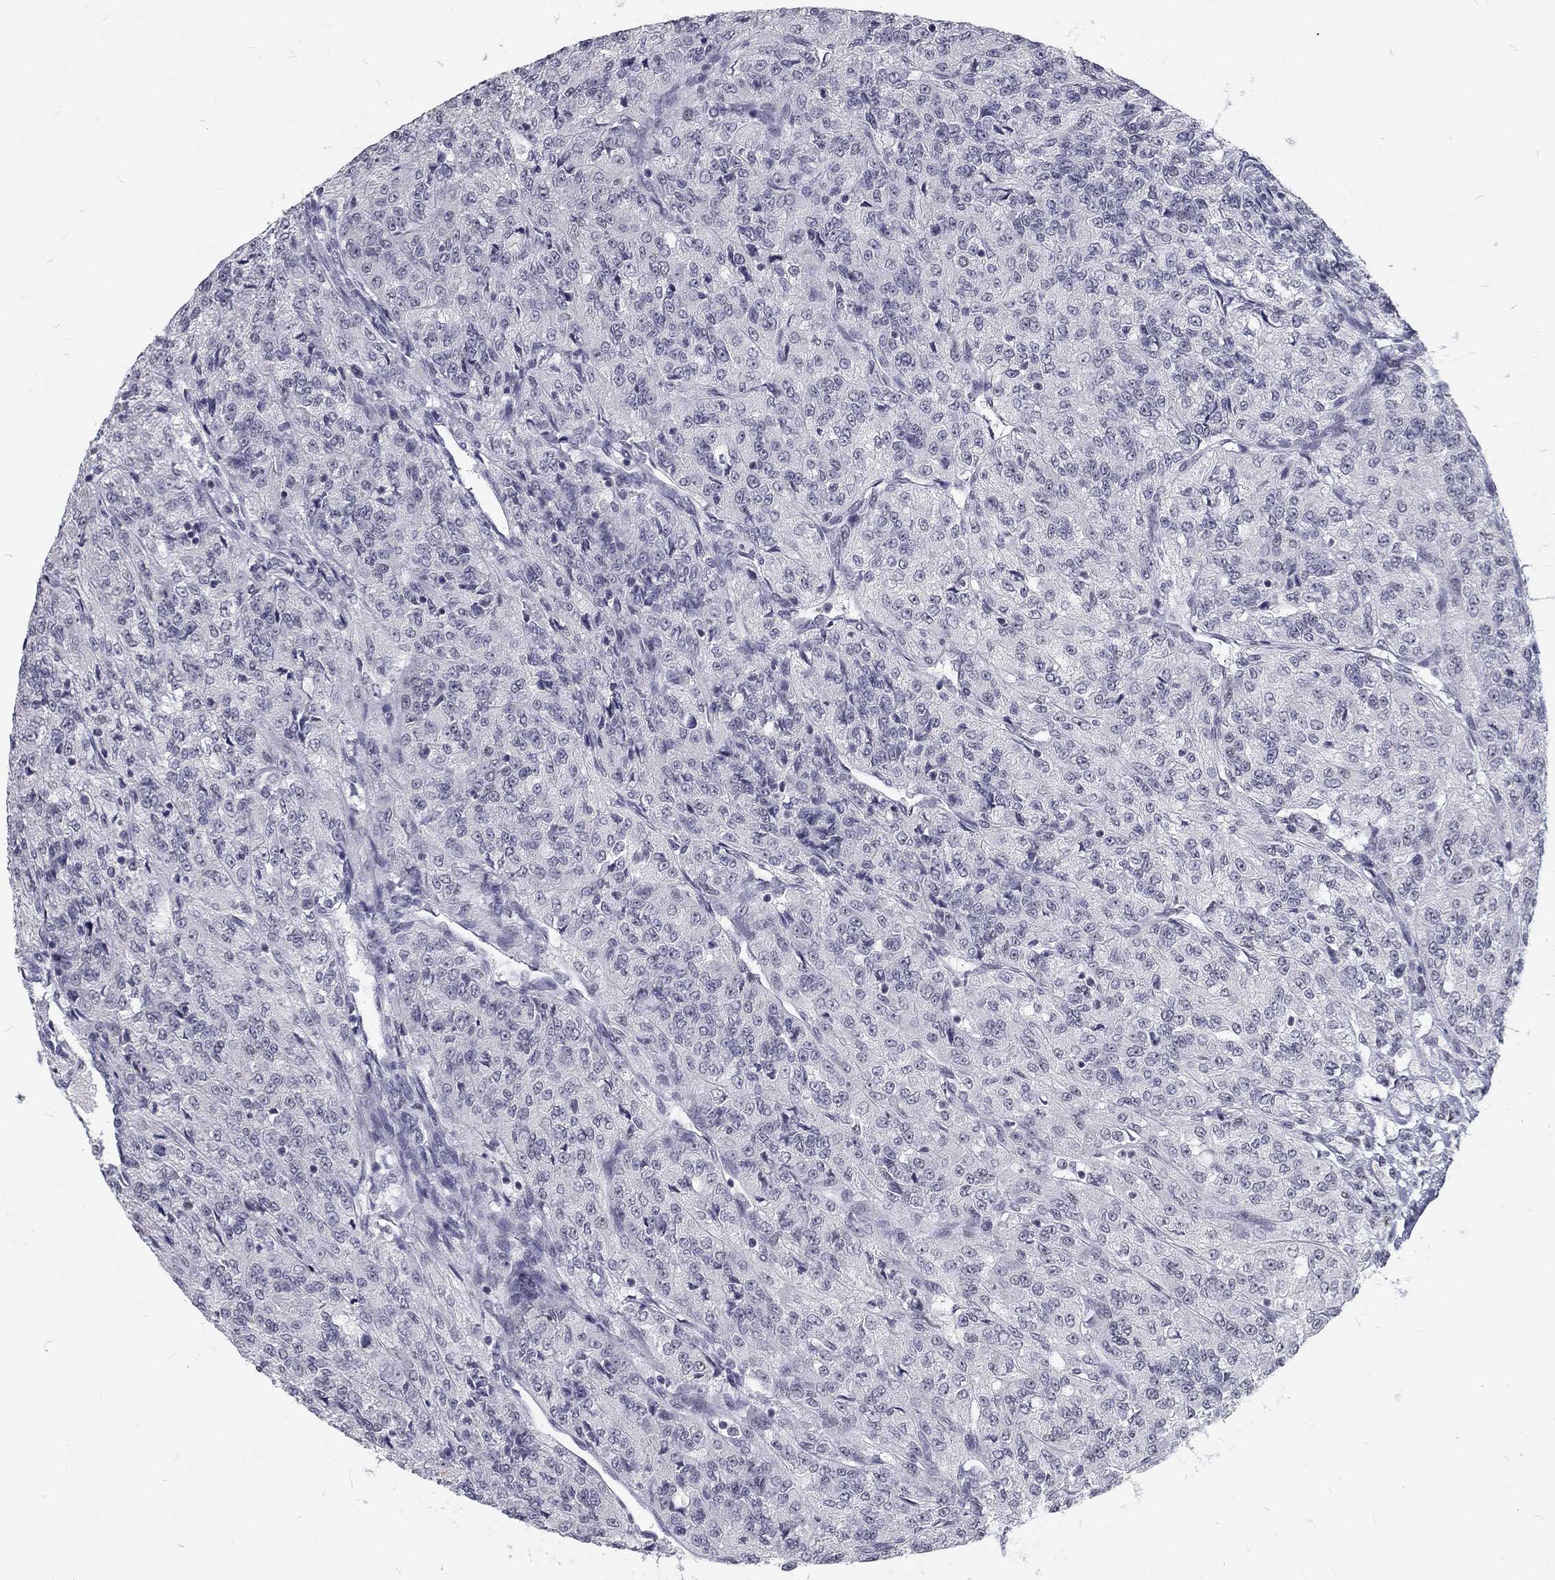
{"staining": {"intensity": "negative", "quantity": "none", "location": "none"}, "tissue": "renal cancer", "cell_type": "Tumor cells", "image_type": "cancer", "snomed": [{"axis": "morphology", "description": "Adenocarcinoma, NOS"}, {"axis": "topography", "description": "Kidney"}], "caption": "Immunohistochemical staining of human adenocarcinoma (renal) exhibits no significant positivity in tumor cells.", "gene": "SNORC", "patient": {"sex": "female", "age": 63}}